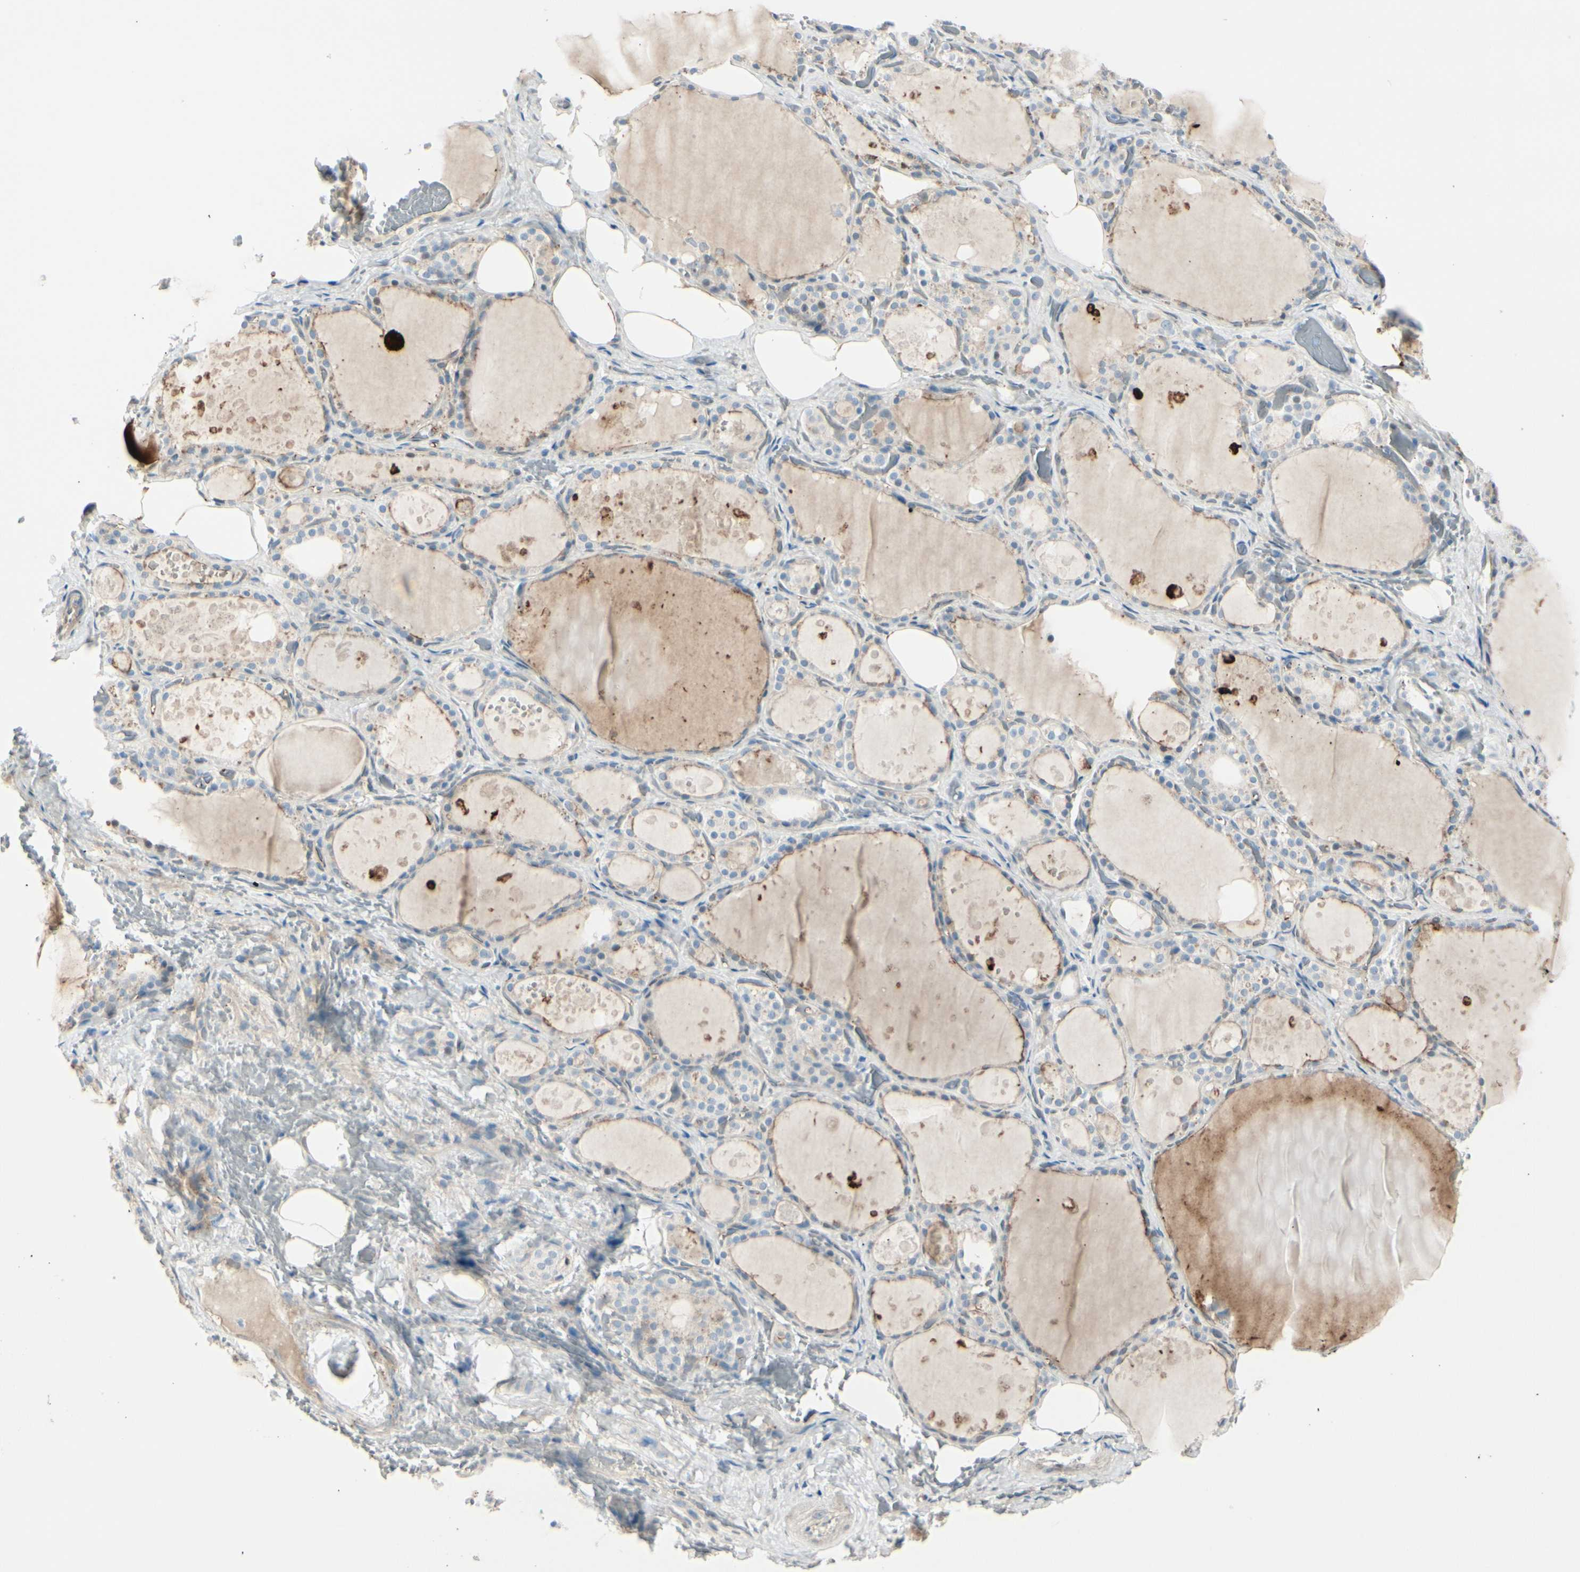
{"staining": {"intensity": "weak", "quantity": "<25%", "location": "cytoplasmic/membranous"}, "tissue": "thyroid gland", "cell_type": "Glandular cells", "image_type": "normal", "snomed": [{"axis": "morphology", "description": "Normal tissue, NOS"}, {"axis": "topography", "description": "Thyroid gland"}], "caption": "Immunohistochemistry image of unremarkable thyroid gland: thyroid gland stained with DAB demonstrates no significant protein positivity in glandular cells.", "gene": "CACNA2D1", "patient": {"sex": "male", "age": 61}}